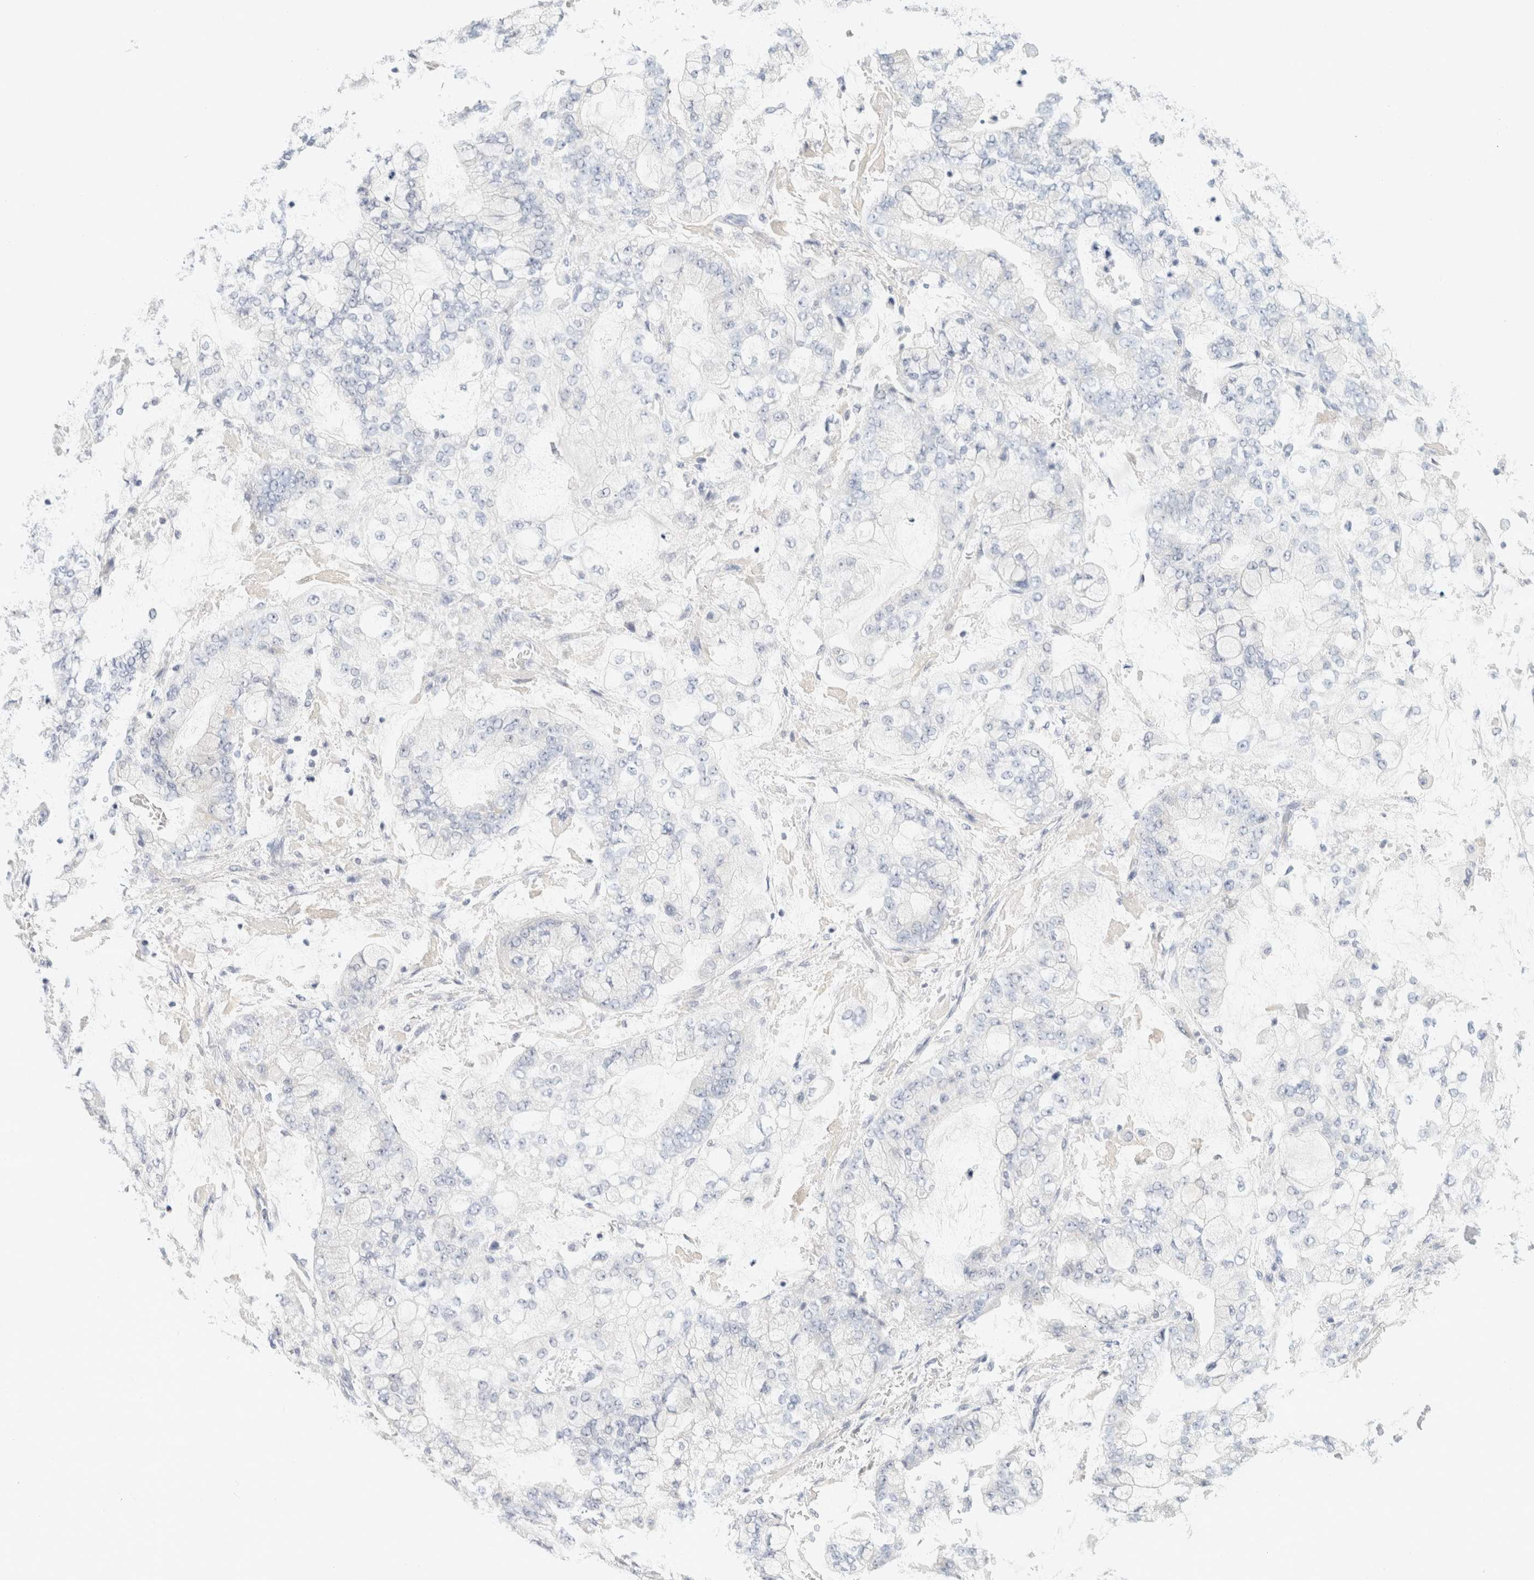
{"staining": {"intensity": "negative", "quantity": "none", "location": "none"}, "tissue": "stomach cancer", "cell_type": "Tumor cells", "image_type": "cancer", "snomed": [{"axis": "morphology", "description": "Adenocarcinoma, NOS"}, {"axis": "topography", "description": "Stomach"}], "caption": "IHC histopathology image of stomach cancer (adenocarcinoma) stained for a protein (brown), which displays no staining in tumor cells. The staining was performed using DAB to visualize the protein expression in brown, while the nuclei were stained in blue with hematoxylin (Magnification: 20x).", "gene": "NEFM", "patient": {"sex": "male", "age": 76}}